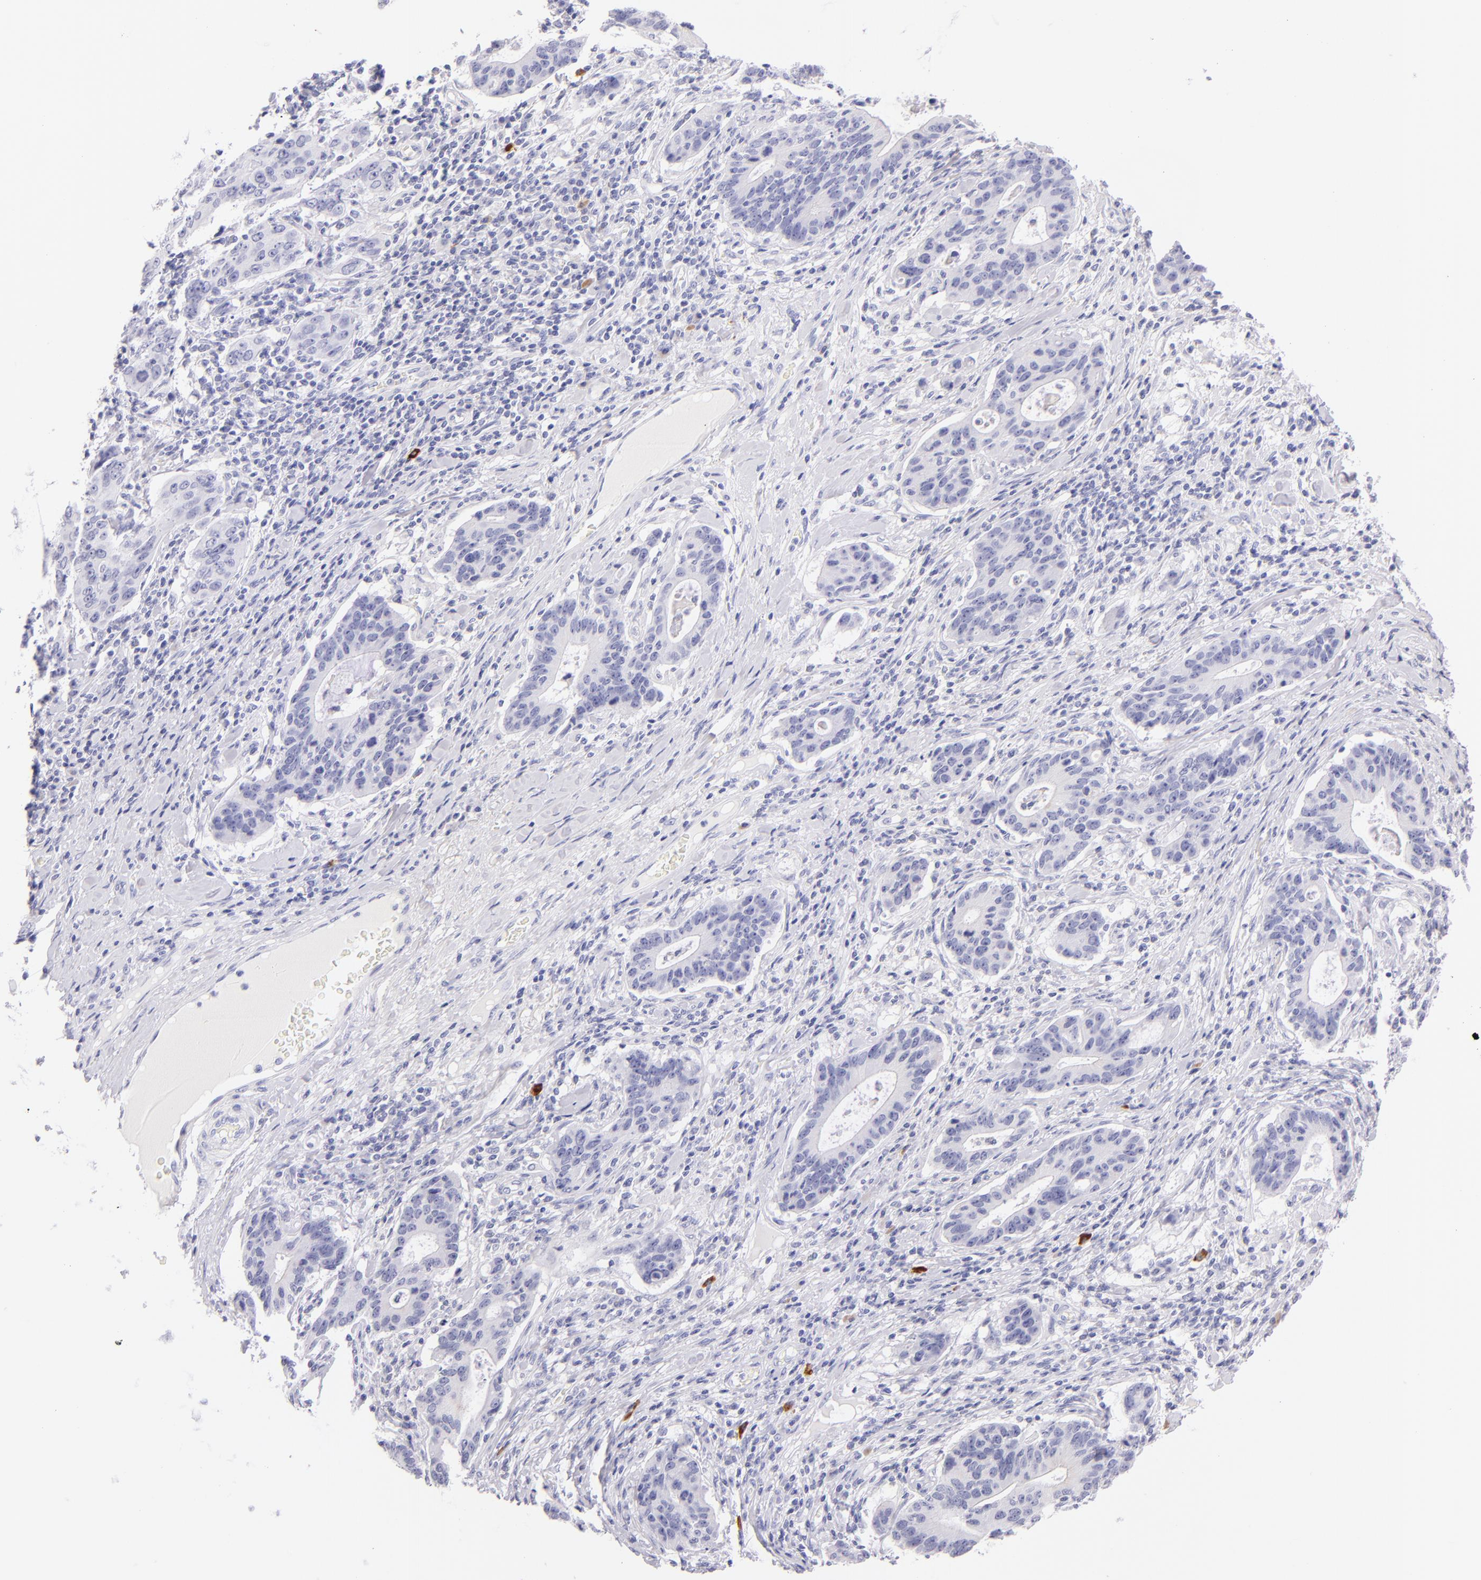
{"staining": {"intensity": "negative", "quantity": "none", "location": "none"}, "tissue": "stomach cancer", "cell_type": "Tumor cells", "image_type": "cancer", "snomed": [{"axis": "morphology", "description": "Adenocarcinoma, NOS"}, {"axis": "topography", "description": "Esophagus"}, {"axis": "topography", "description": "Stomach"}], "caption": "Tumor cells show no significant protein positivity in stomach cancer (adenocarcinoma). (IHC, brightfield microscopy, high magnification).", "gene": "SDC1", "patient": {"sex": "male", "age": 74}}